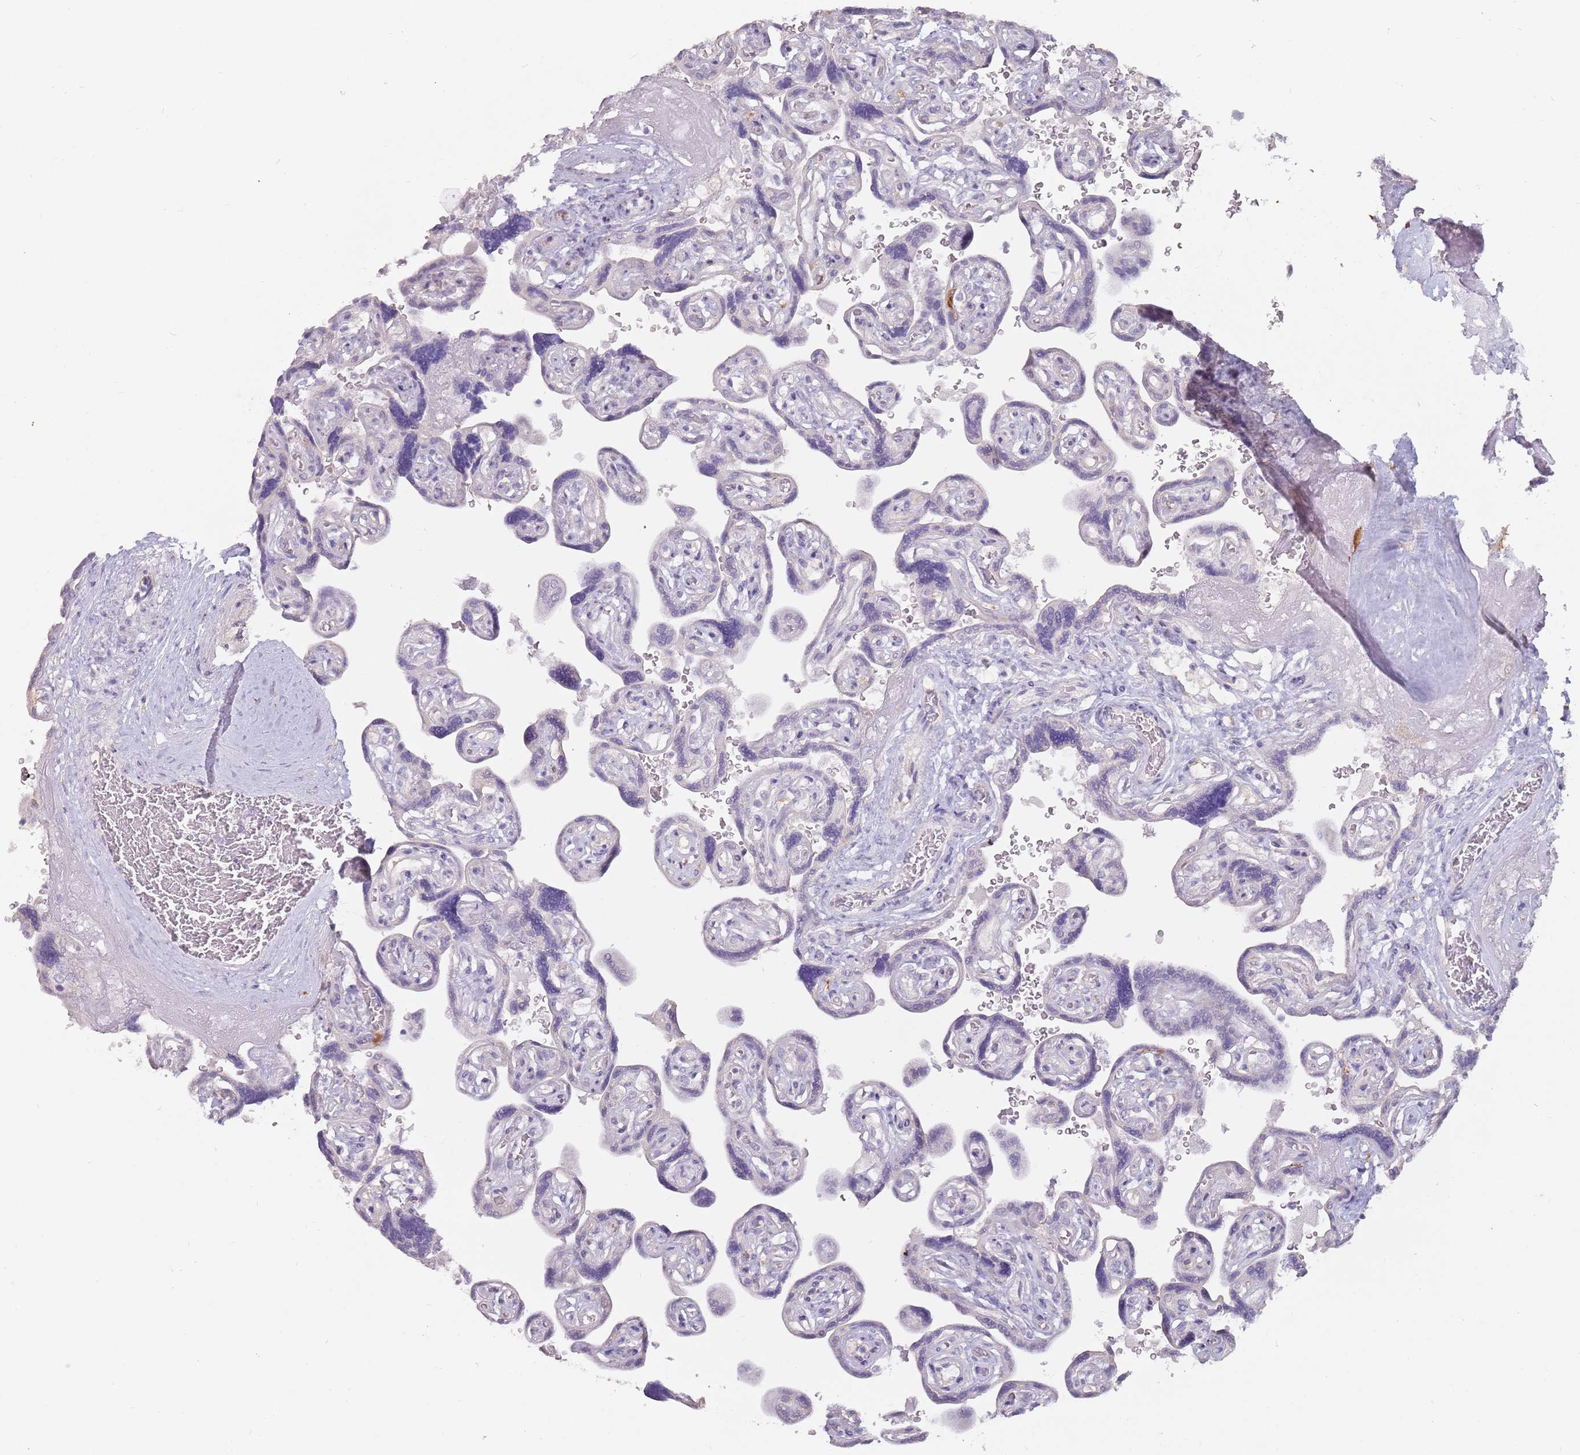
{"staining": {"intensity": "weak", "quantity": ">75%", "location": "cytoplasmic/membranous"}, "tissue": "placenta", "cell_type": "Decidual cells", "image_type": "normal", "snomed": [{"axis": "morphology", "description": "Normal tissue, NOS"}, {"axis": "topography", "description": "Placenta"}], "caption": "Immunohistochemistry (IHC) photomicrograph of normal placenta: human placenta stained using immunohistochemistry (IHC) displays low levels of weak protein expression localized specifically in the cytoplasmic/membranous of decidual cells, appearing as a cytoplasmic/membranous brown color.", "gene": "DXO", "patient": {"sex": "female", "age": 32}}